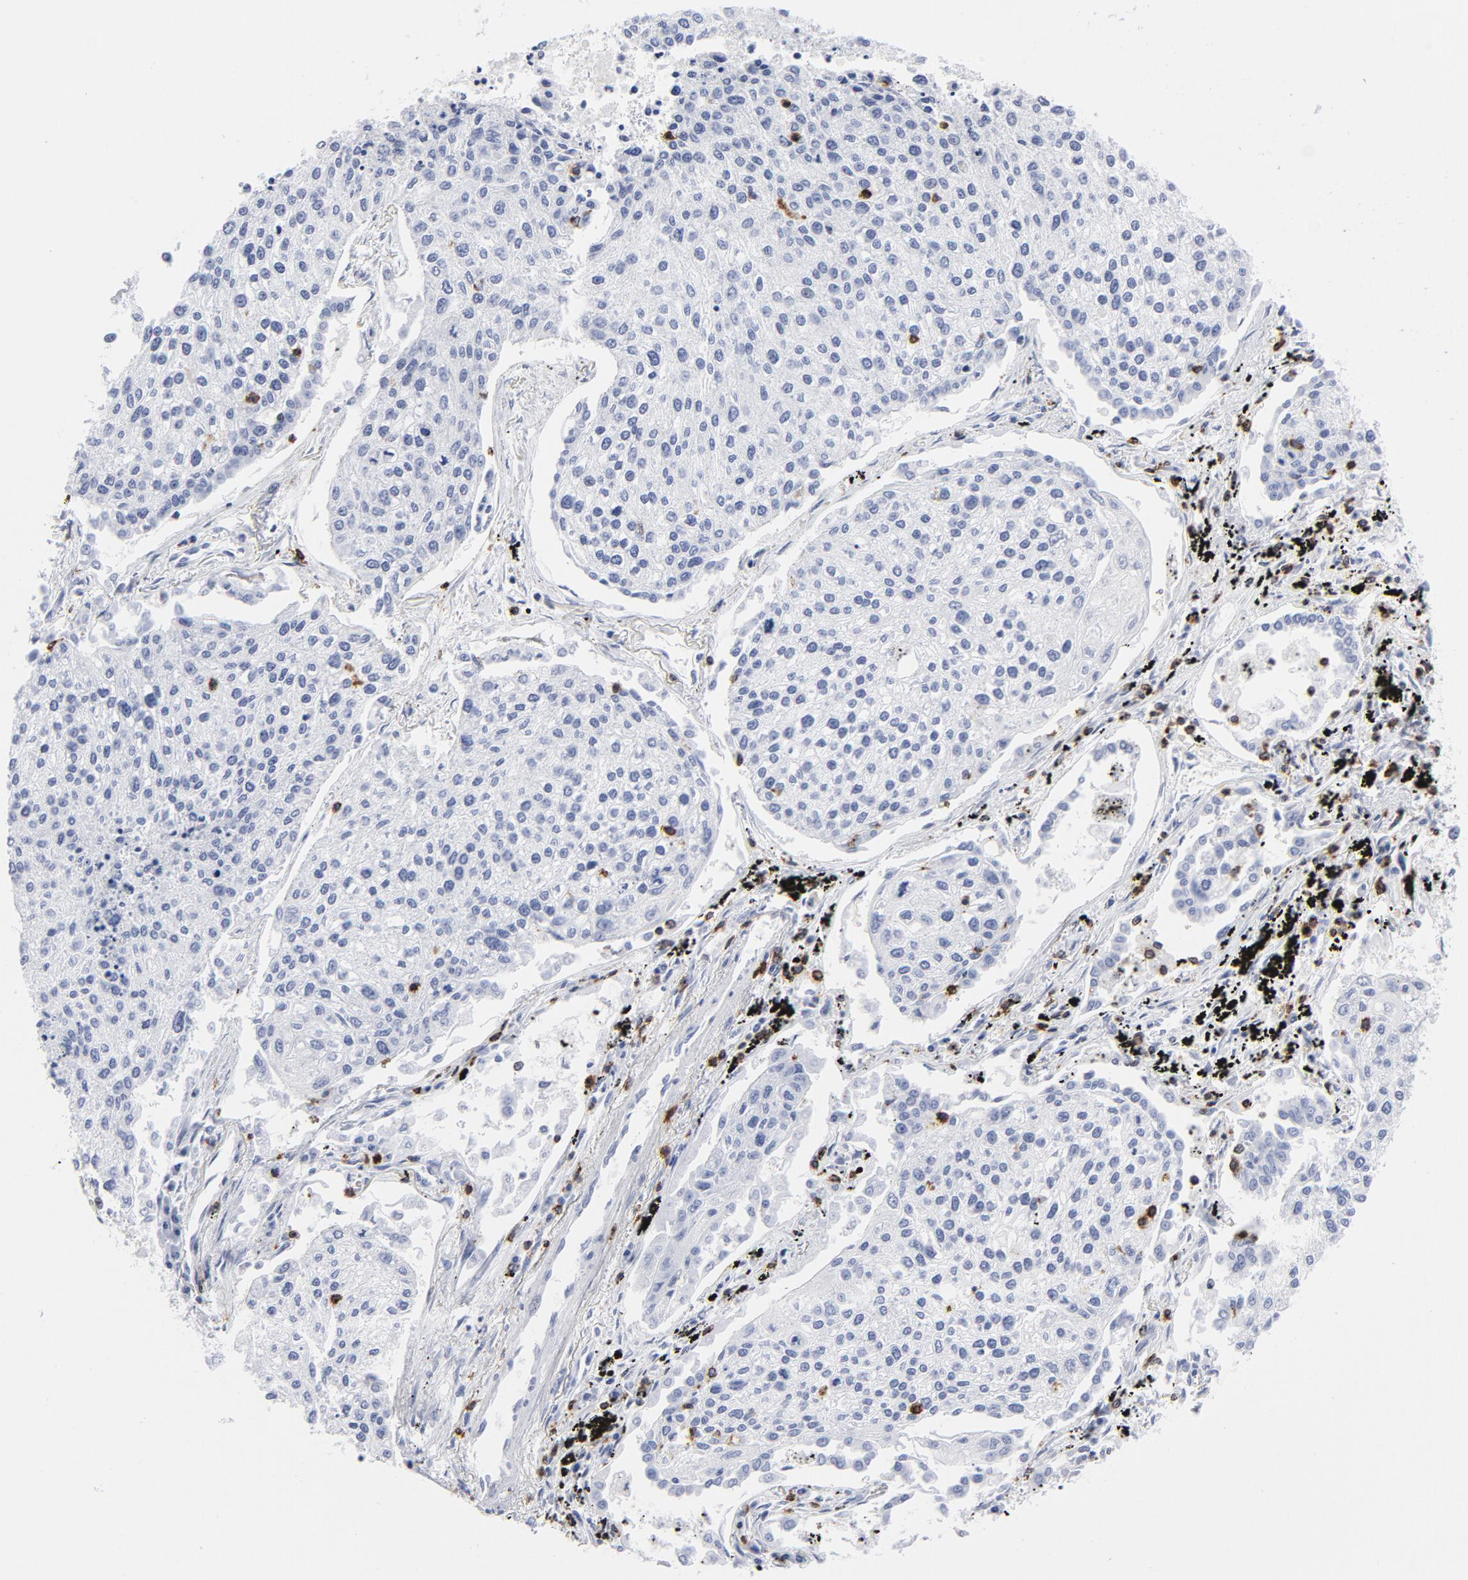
{"staining": {"intensity": "negative", "quantity": "none", "location": "none"}, "tissue": "lung cancer", "cell_type": "Tumor cells", "image_type": "cancer", "snomed": [{"axis": "morphology", "description": "Squamous cell carcinoma, NOS"}, {"axis": "topography", "description": "Lung"}], "caption": "Protein analysis of squamous cell carcinoma (lung) exhibits no significant staining in tumor cells.", "gene": "CD2", "patient": {"sex": "male", "age": 75}}